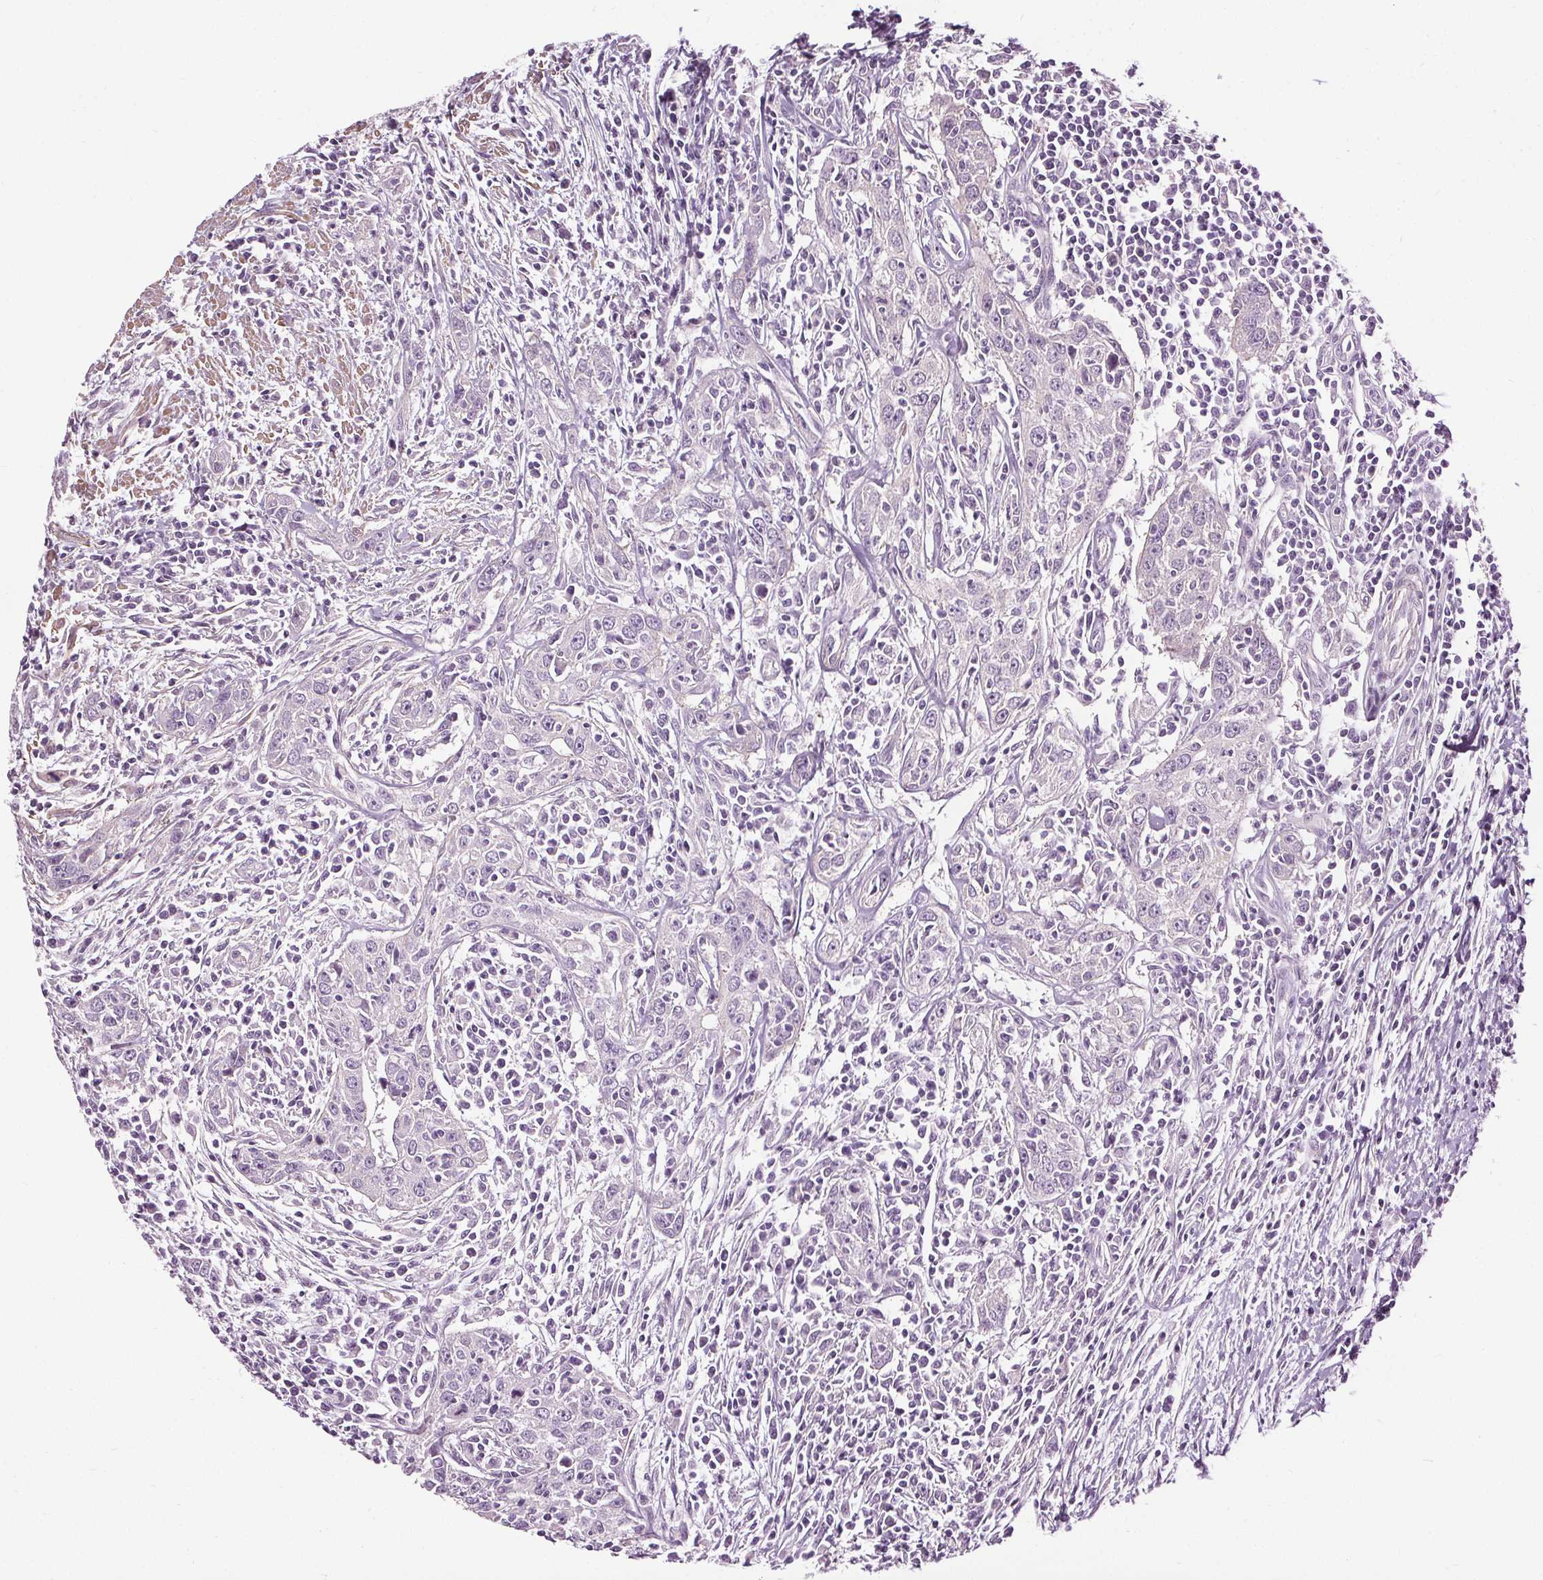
{"staining": {"intensity": "negative", "quantity": "none", "location": "none"}, "tissue": "urothelial cancer", "cell_type": "Tumor cells", "image_type": "cancer", "snomed": [{"axis": "morphology", "description": "Urothelial carcinoma, High grade"}, {"axis": "topography", "description": "Urinary bladder"}], "caption": "Immunohistochemical staining of urothelial cancer demonstrates no significant expression in tumor cells. (Stains: DAB (3,3'-diaminobenzidine) IHC with hematoxylin counter stain, Microscopy: brightfield microscopy at high magnification).", "gene": "RASA1", "patient": {"sex": "male", "age": 83}}